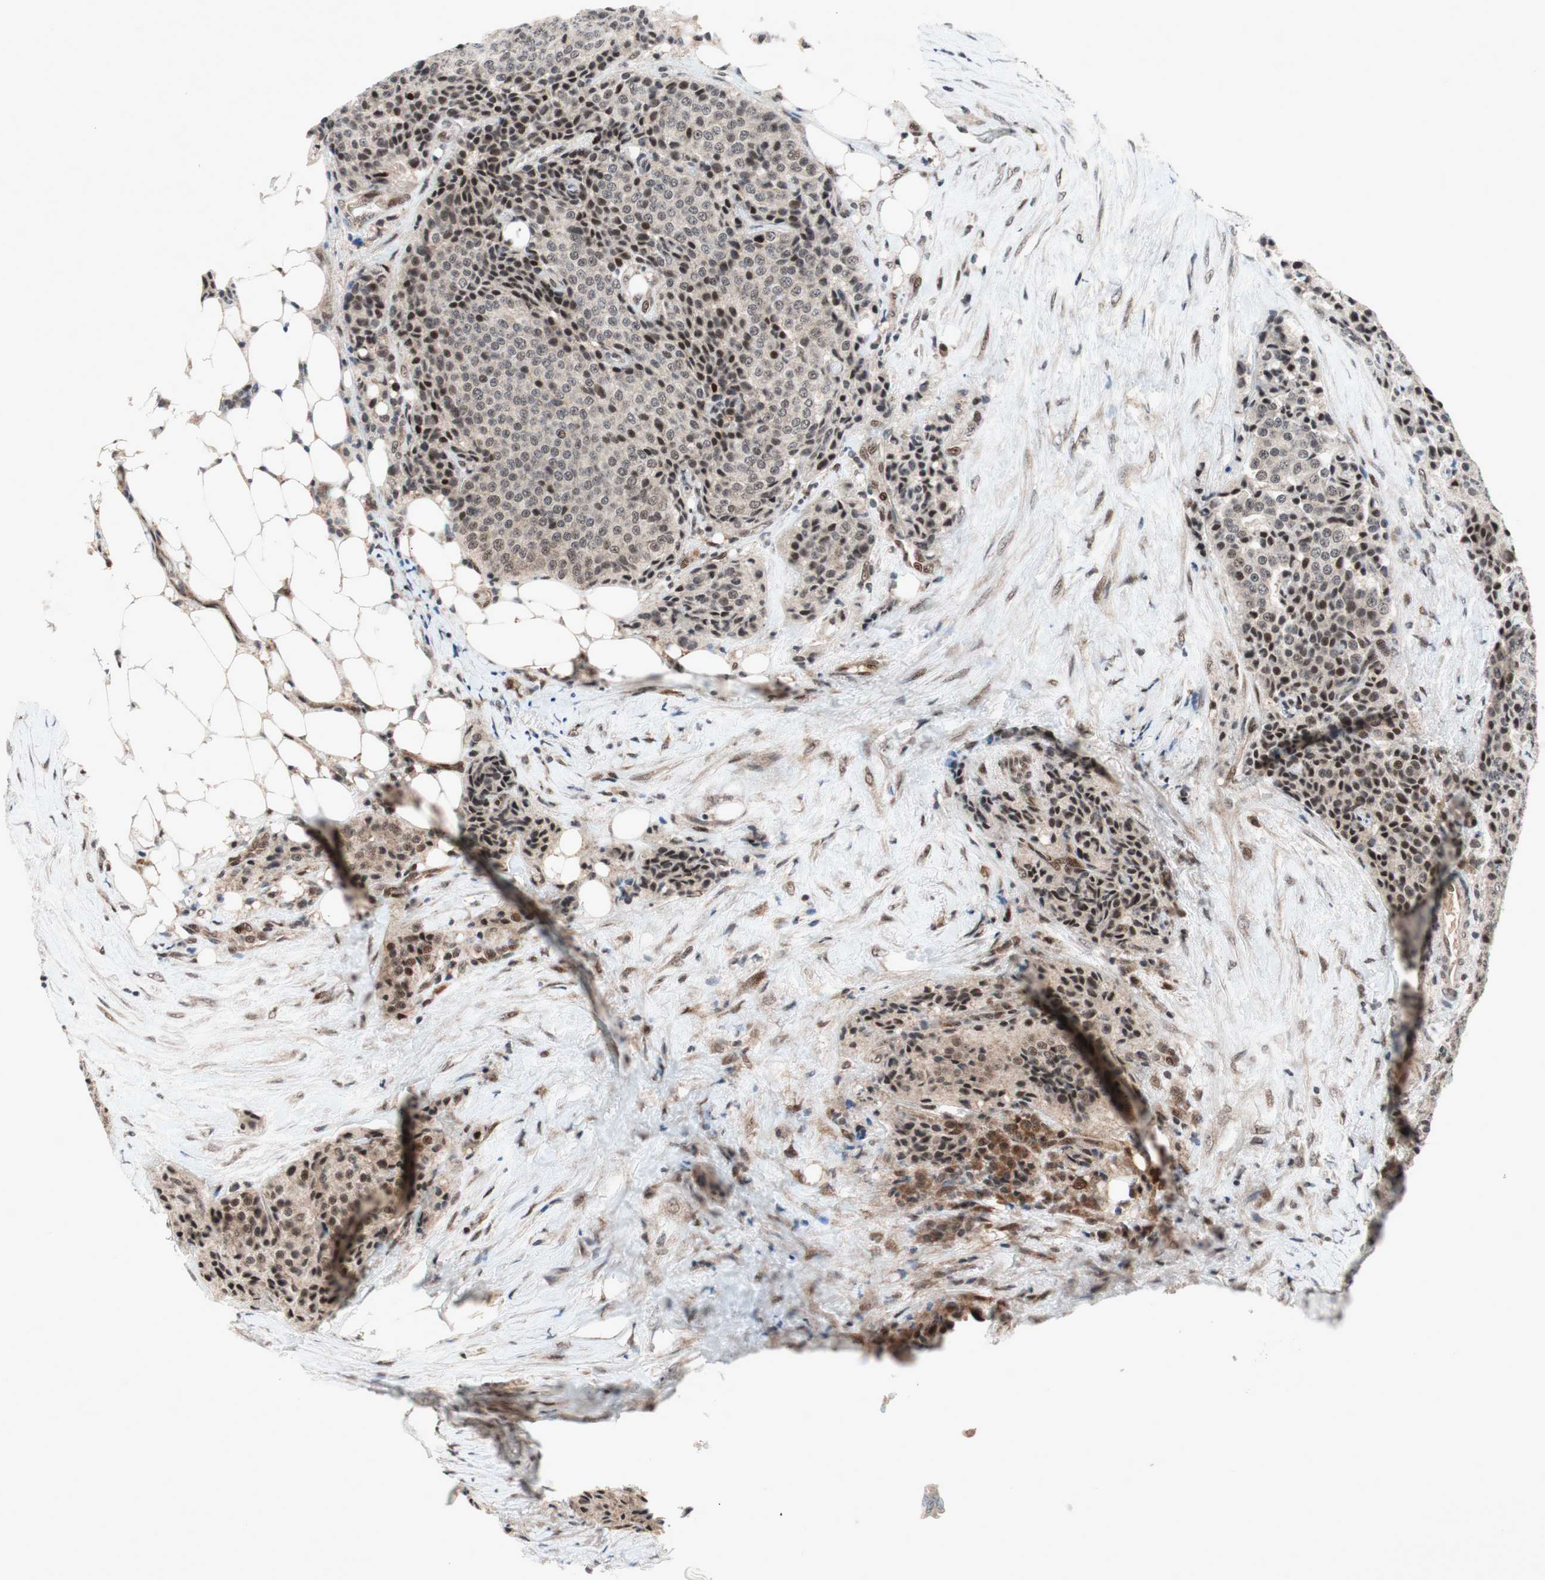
{"staining": {"intensity": "weak", "quantity": "<25%", "location": "nuclear"}, "tissue": "carcinoid", "cell_type": "Tumor cells", "image_type": "cancer", "snomed": [{"axis": "morphology", "description": "Carcinoid, malignant, NOS"}, {"axis": "topography", "description": "Colon"}], "caption": "Carcinoid (malignant) was stained to show a protein in brown. There is no significant staining in tumor cells.", "gene": "TCF12", "patient": {"sex": "female", "age": 61}}